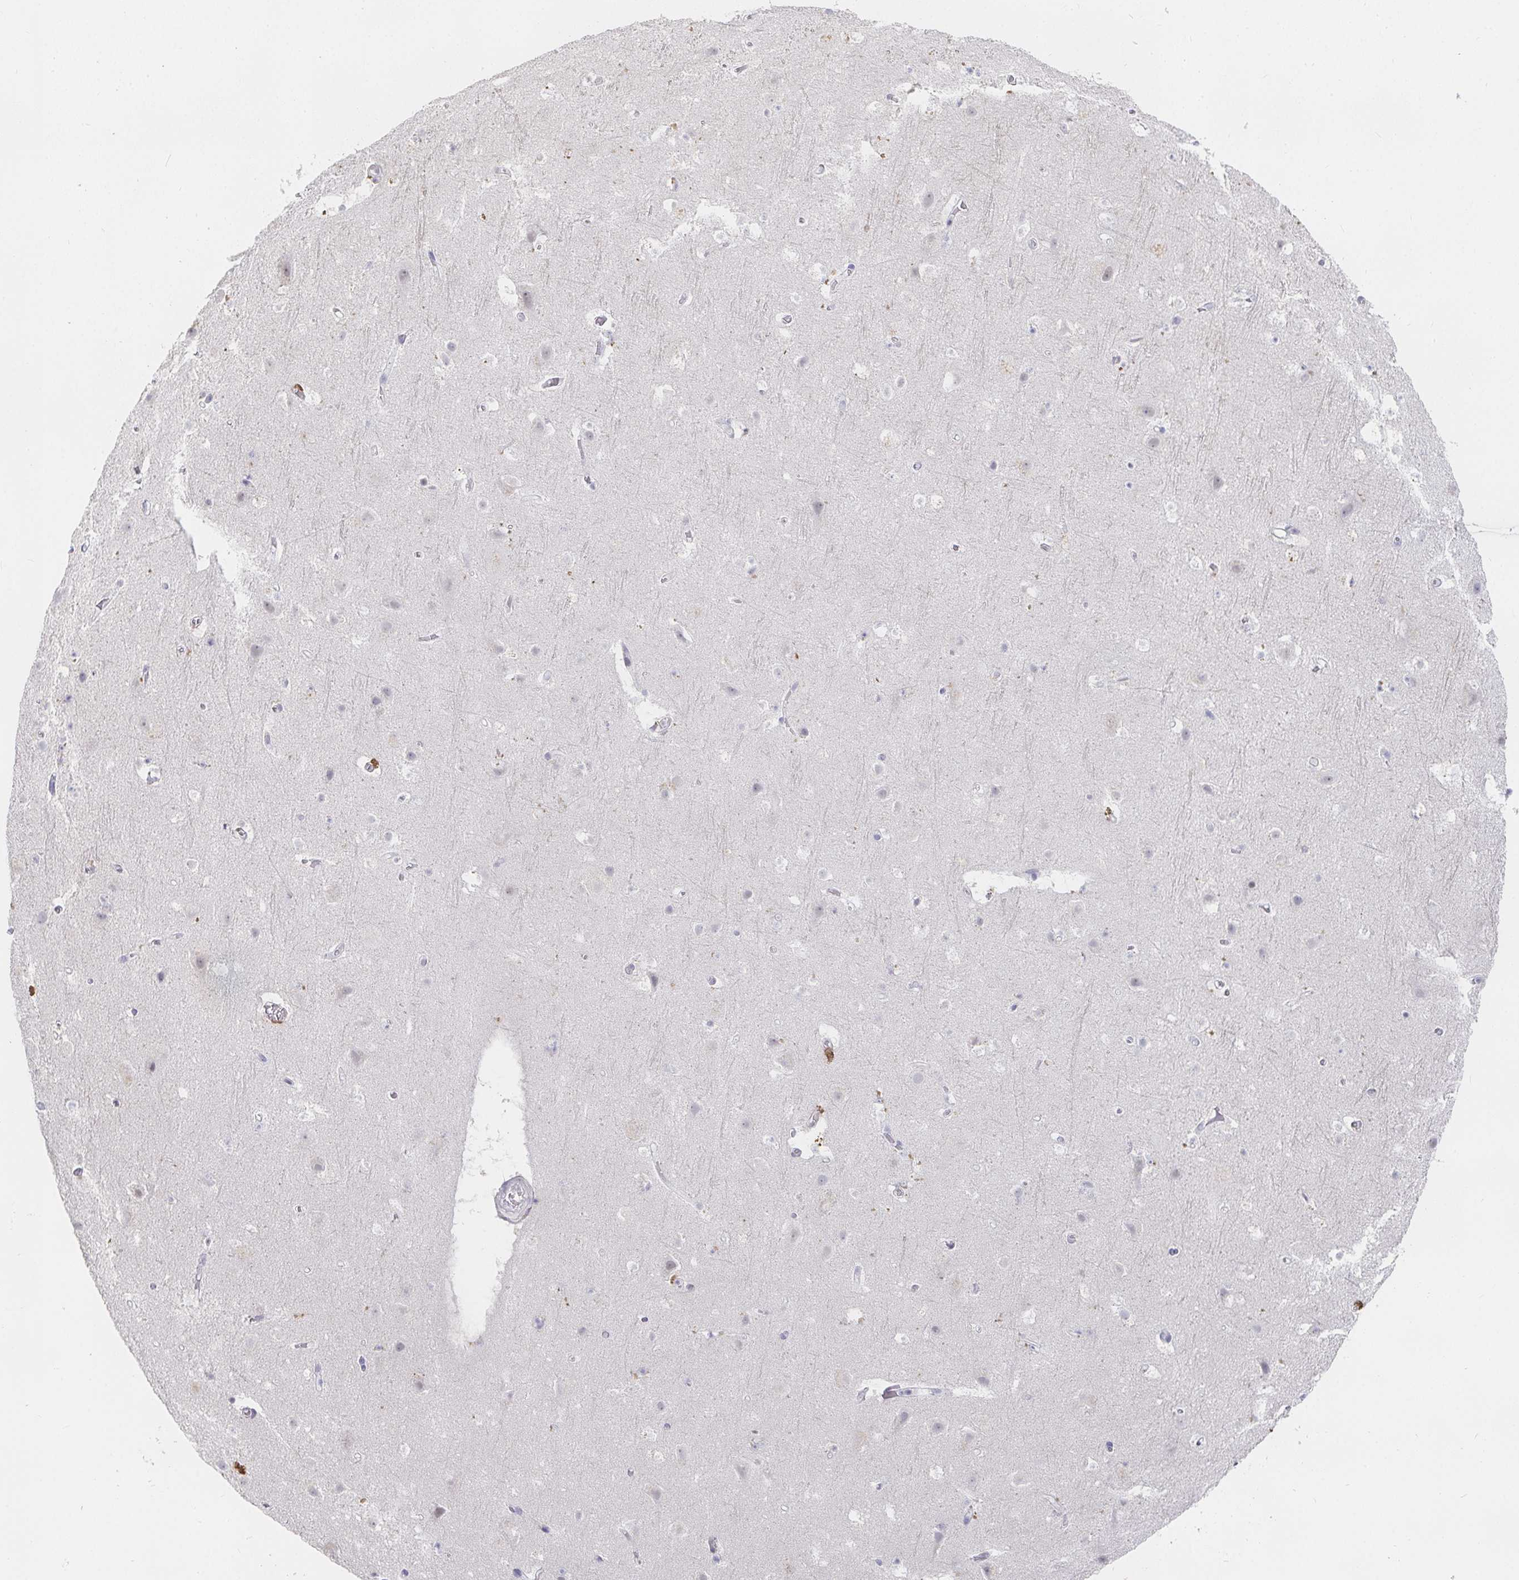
{"staining": {"intensity": "negative", "quantity": "none", "location": "none"}, "tissue": "cerebral cortex", "cell_type": "Endothelial cells", "image_type": "normal", "snomed": [{"axis": "morphology", "description": "Normal tissue, NOS"}, {"axis": "topography", "description": "Cerebral cortex"}], "caption": "Immunohistochemical staining of benign human cerebral cortex exhibits no significant staining in endothelial cells.", "gene": "RCOR1", "patient": {"sex": "female", "age": 42}}